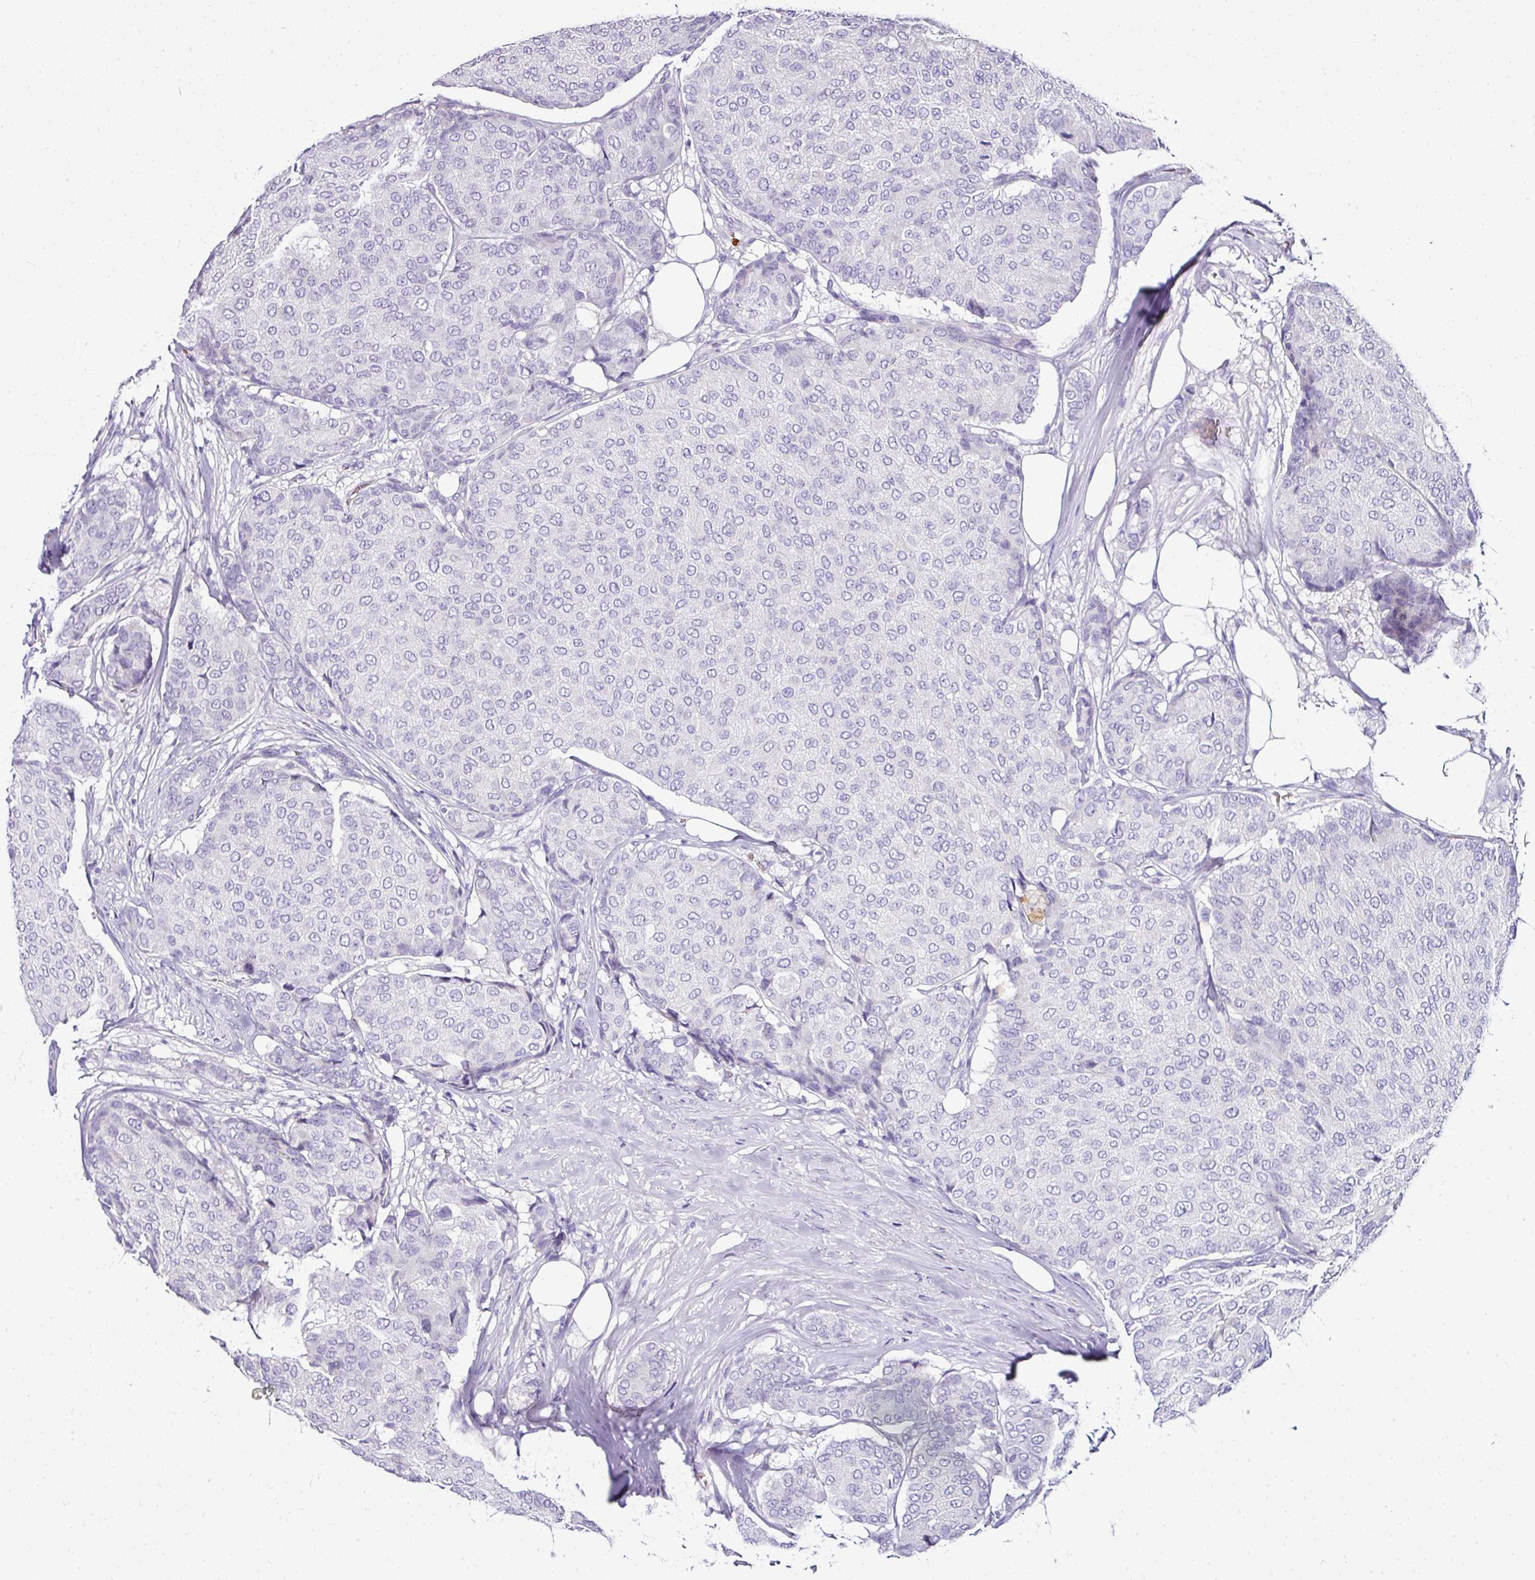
{"staining": {"intensity": "negative", "quantity": "none", "location": "none"}, "tissue": "breast cancer", "cell_type": "Tumor cells", "image_type": "cancer", "snomed": [{"axis": "morphology", "description": "Duct carcinoma"}, {"axis": "topography", "description": "Breast"}], "caption": "A micrograph of human breast intraductal carcinoma is negative for staining in tumor cells. (IHC, brightfield microscopy, high magnification).", "gene": "NAPSA", "patient": {"sex": "female", "age": 75}}